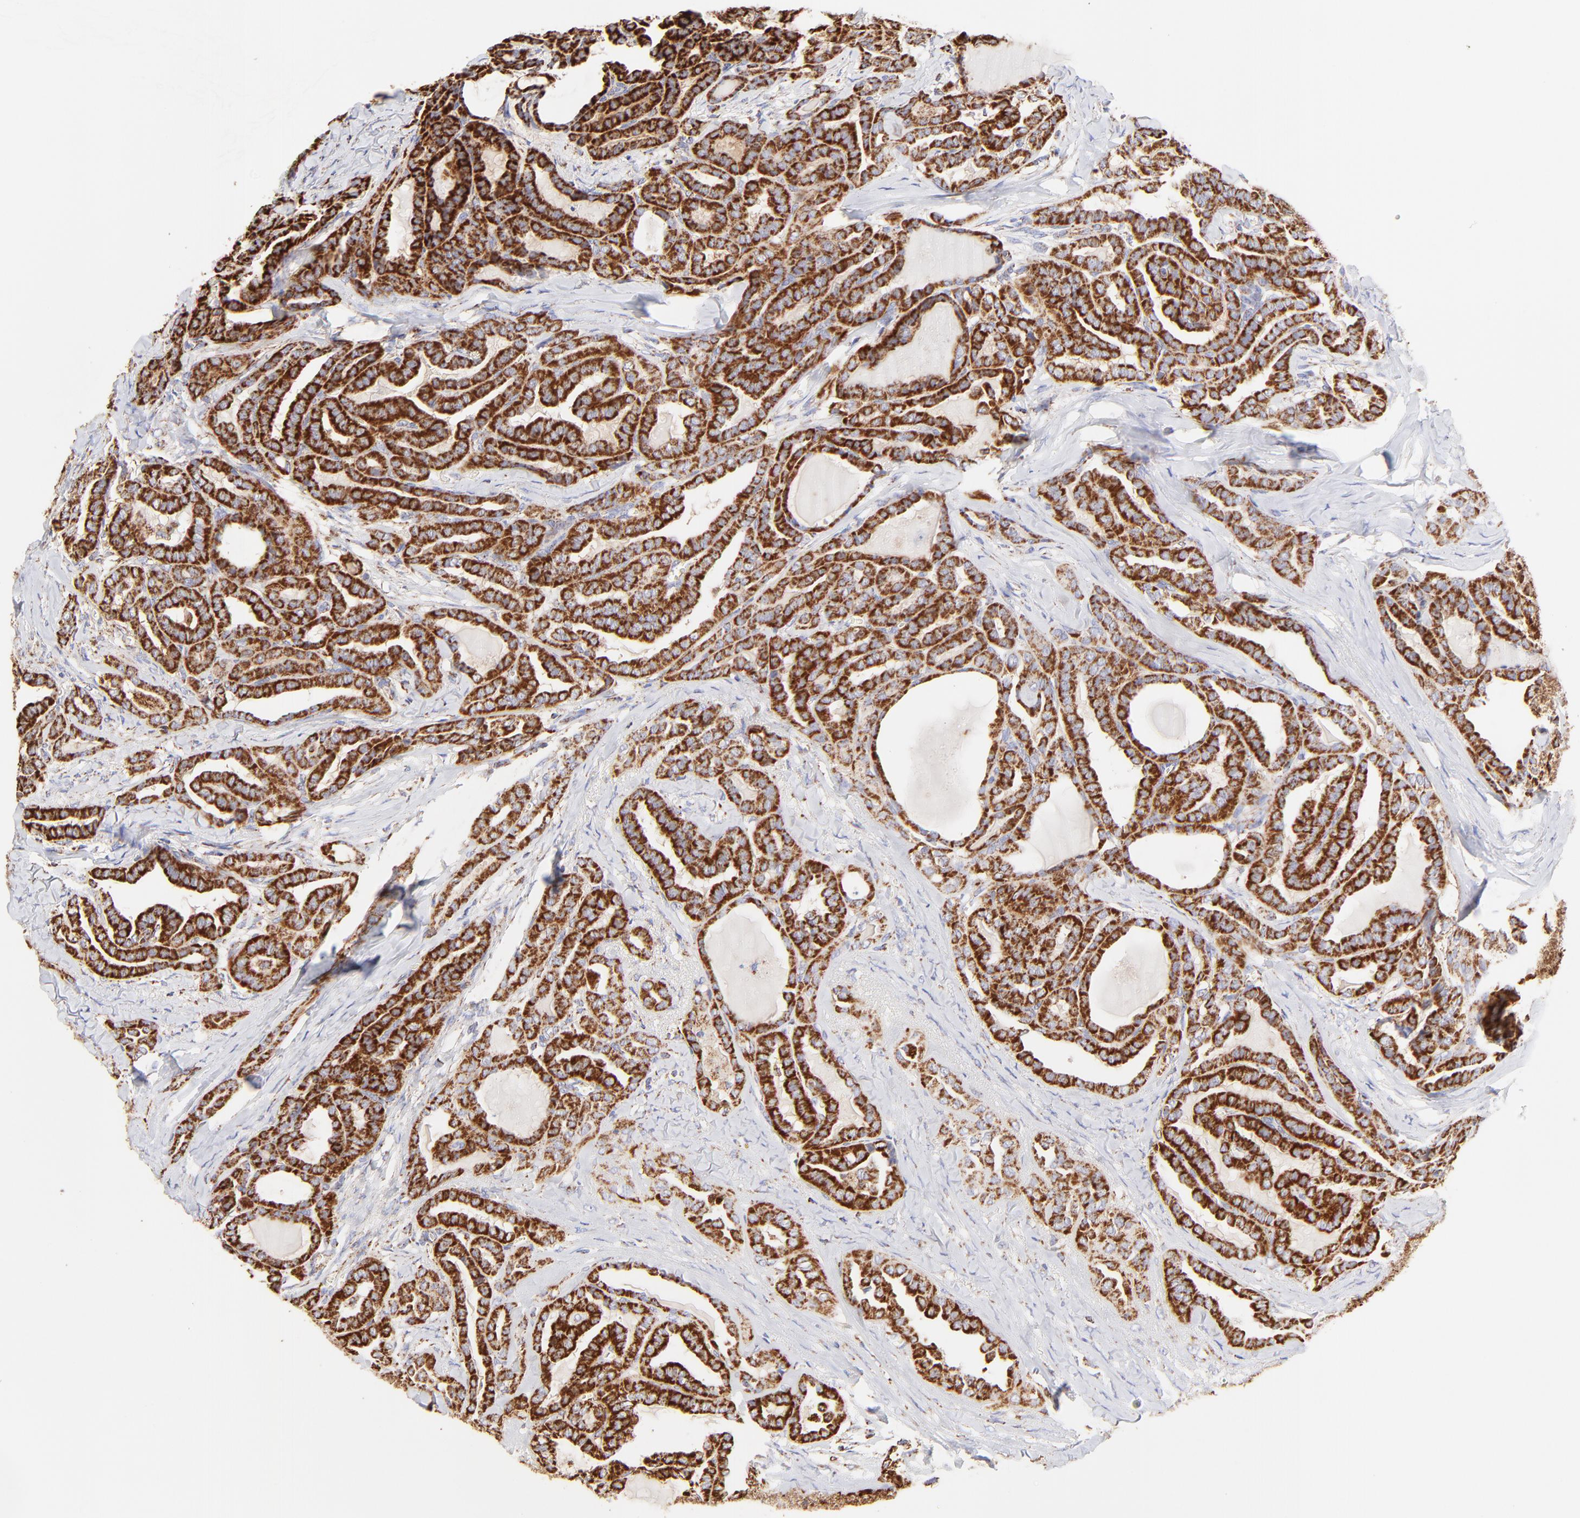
{"staining": {"intensity": "strong", "quantity": ">75%", "location": "cytoplasmic/membranous"}, "tissue": "thyroid cancer", "cell_type": "Tumor cells", "image_type": "cancer", "snomed": [{"axis": "morphology", "description": "Carcinoma, NOS"}, {"axis": "topography", "description": "Thyroid gland"}], "caption": "The histopathology image demonstrates staining of carcinoma (thyroid), revealing strong cytoplasmic/membranous protein positivity (brown color) within tumor cells. Using DAB (3,3'-diaminobenzidine) (brown) and hematoxylin (blue) stains, captured at high magnification using brightfield microscopy.", "gene": "ECH1", "patient": {"sex": "female", "age": 91}}